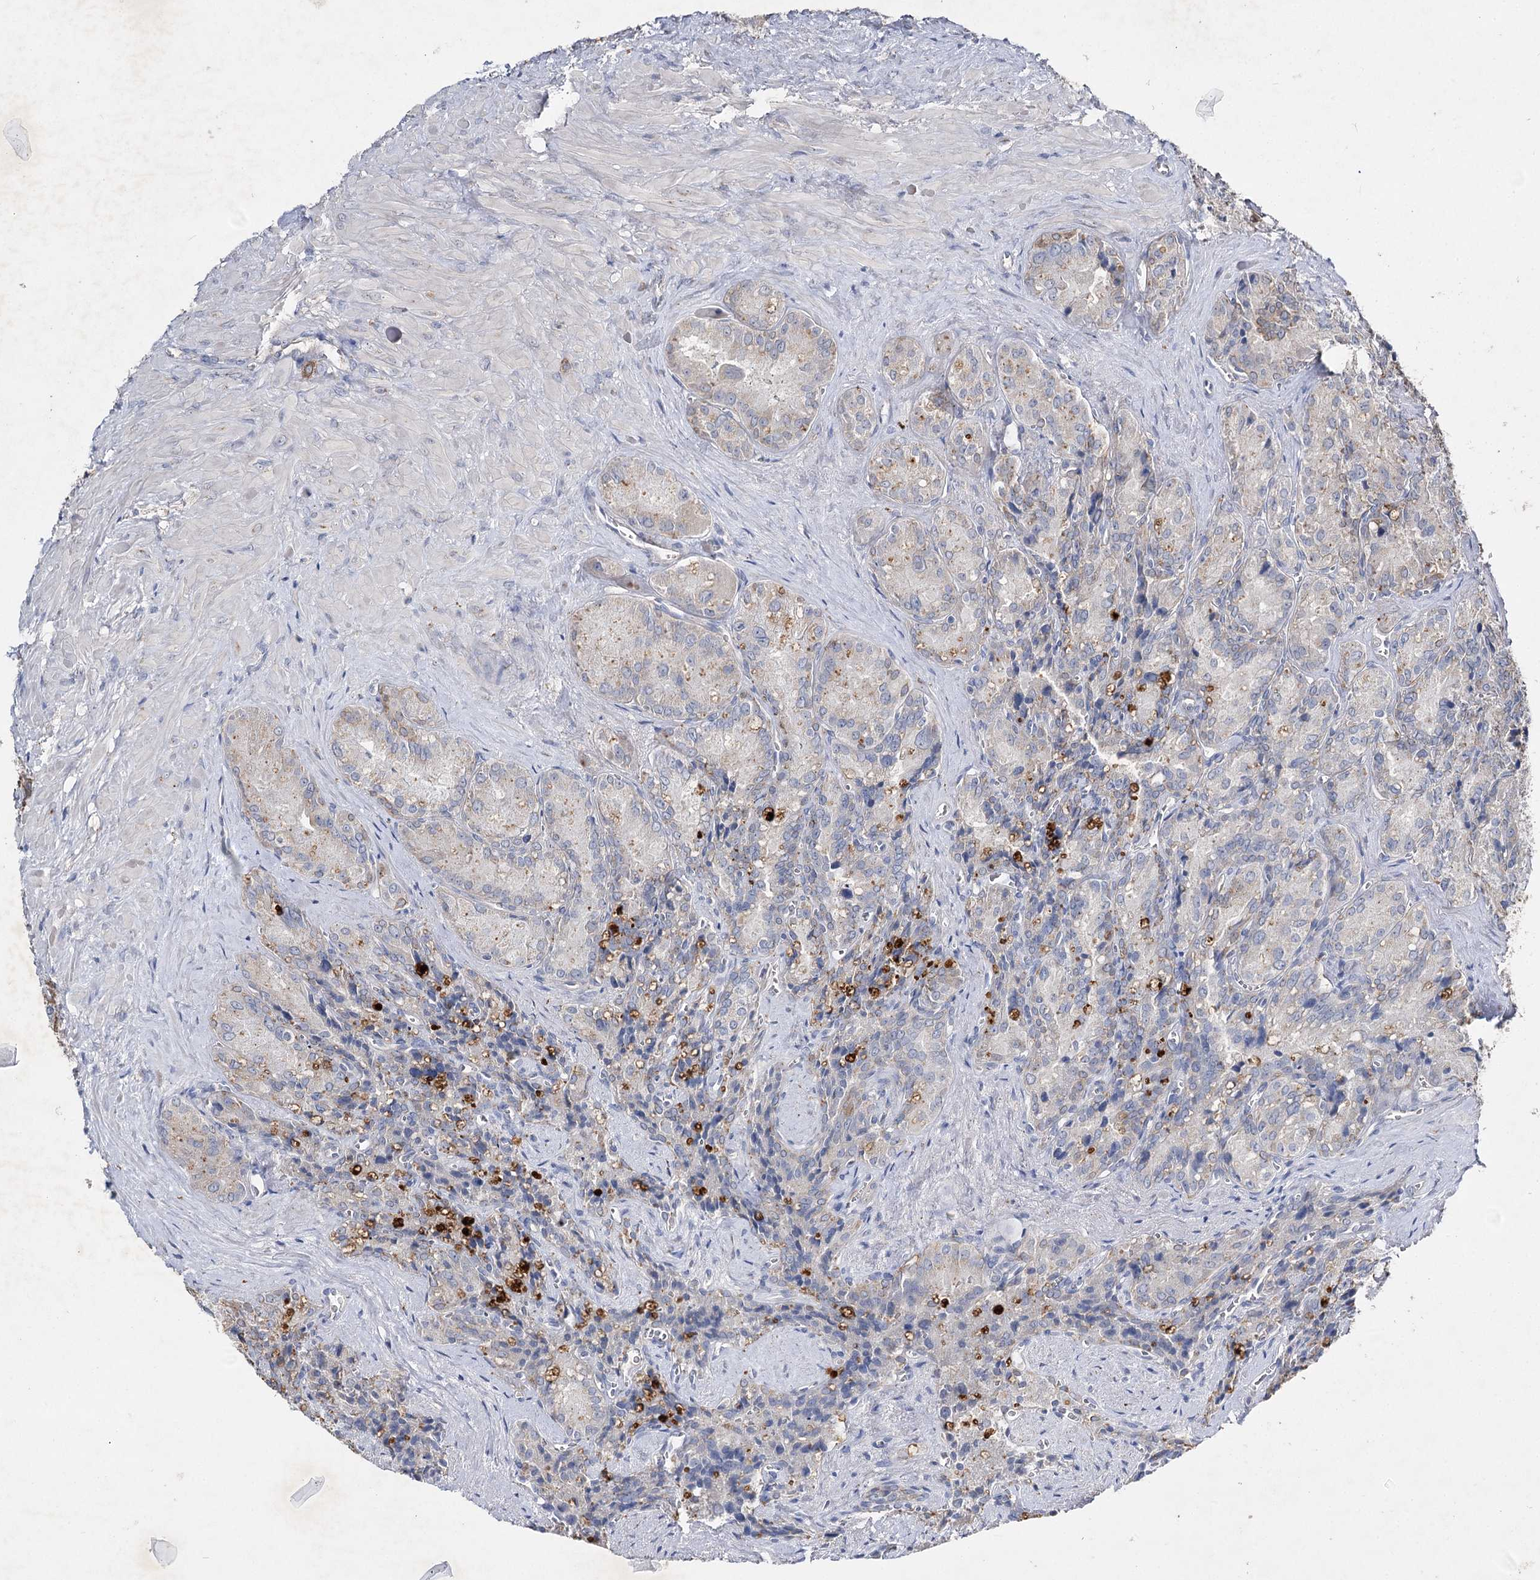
{"staining": {"intensity": "weak", "quantity": "25%-75%", "location": "cytoplasmic/membranous"}, "tissue": "seminal vesicle", "cell_type": "Glandular cells", "image_type": "normal", "snomed": [{"axis": "morphology", "description": "Normal tissue, NOS"}, {"axis": "topography", "description": "Seminal veicle"}], "caption": "Immunohistochemical staining of unremarkable seminal vesicle reveals low levels of weak cytoplasmic/membranous positivity in approximately 25%-75% of glandular cells. (Brightfield microscopy of DAB IHC at high magnification).", "gene": "IL1RAP", "patient": {"sex": "male", "age": 62}}